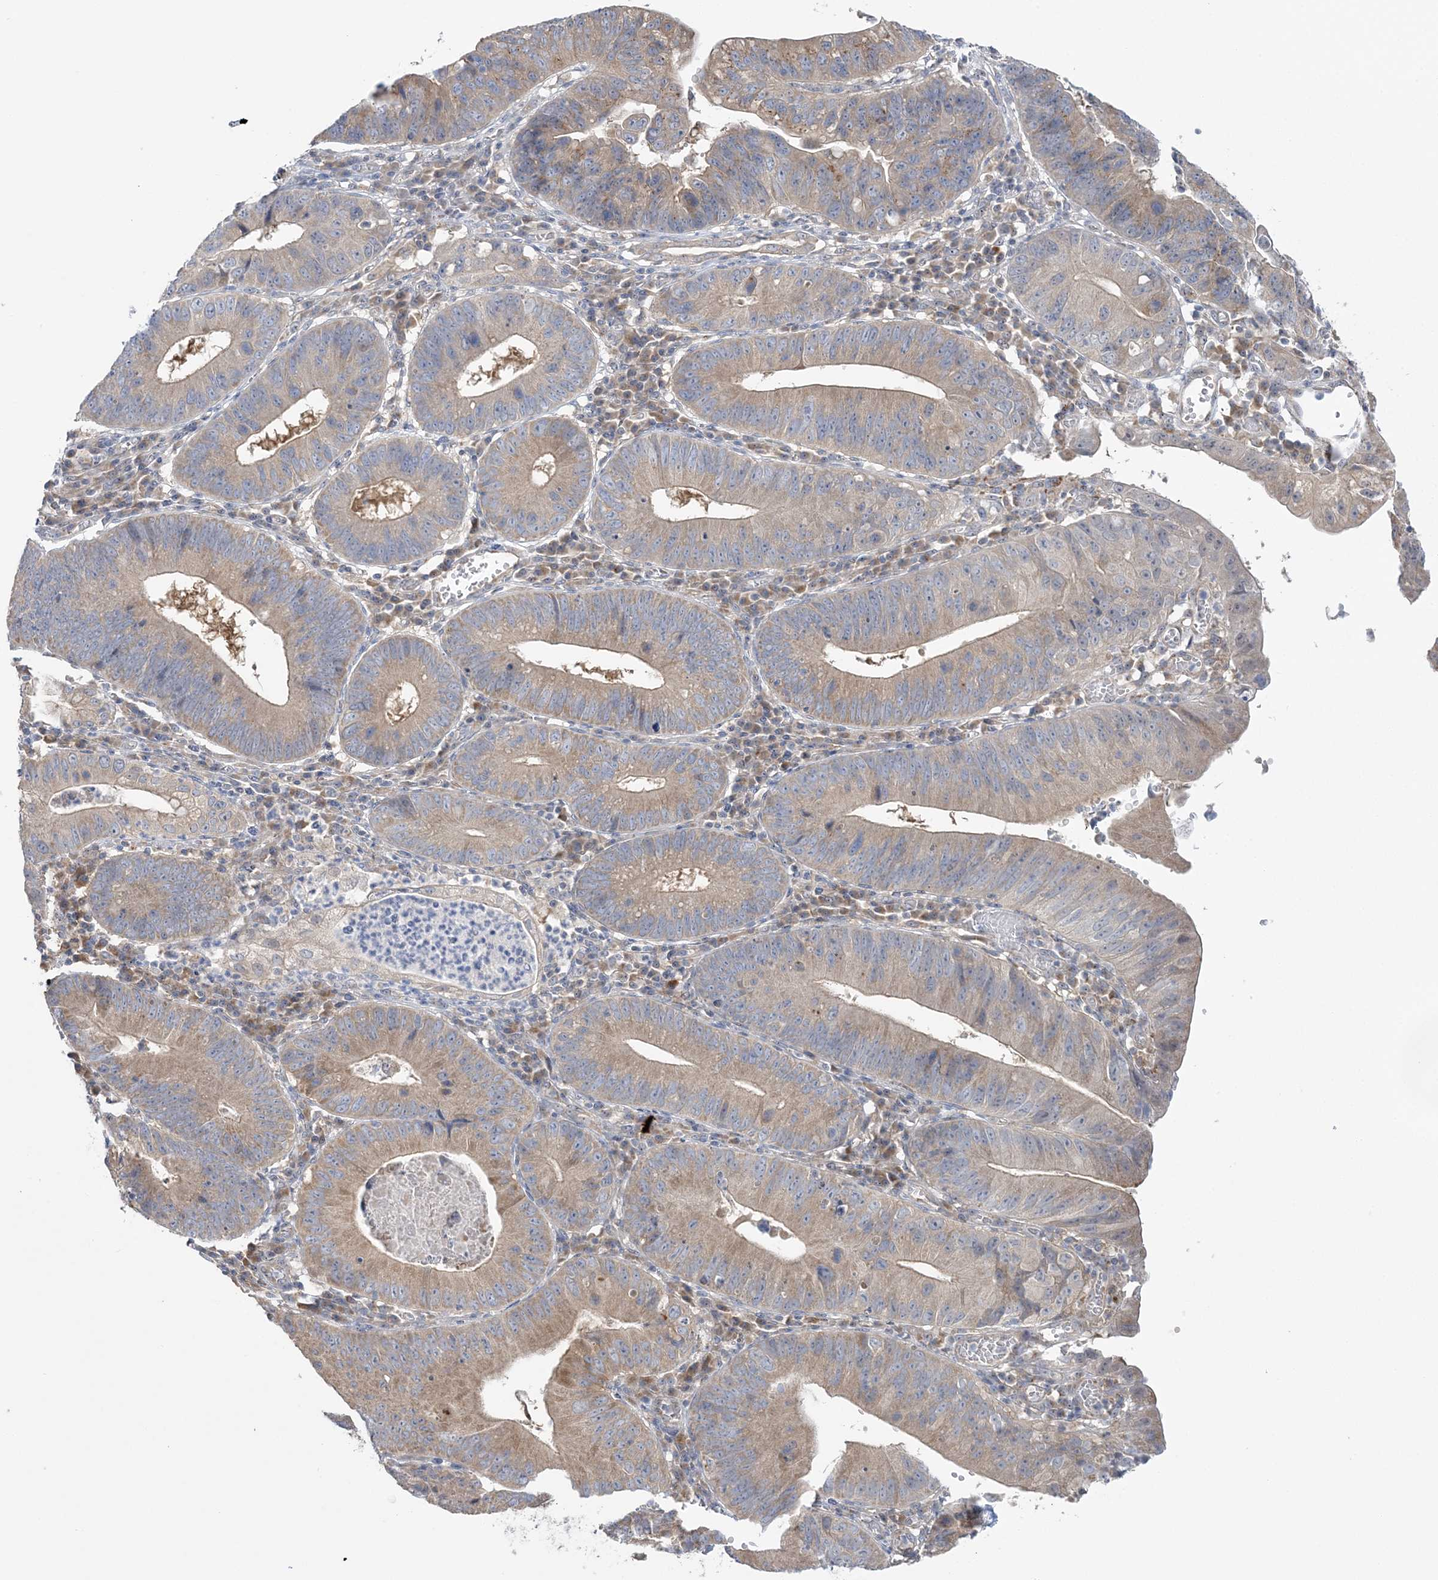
{"staining": {"intensity": "weak", "quantity": ">75%", "location": "cytoplasmic/membranous"}, "tissue": "stomach cancer", "cell_type": "Tumor cells", "image_type": "cancer", "snomed": [{"axis": "morphology", "description": "Adenocarcinoma, NOS"}, {"axis": "topography", "description": "Stomach"}], "caption": "Protein staining of adenocarcinoma (stomach) tissue demonstrates weak cytoplasmic/membranous expression in approximately >75% of tumor cells.", "gene": "MMADHC", "patient": {"sex": "male", "age": 59}}